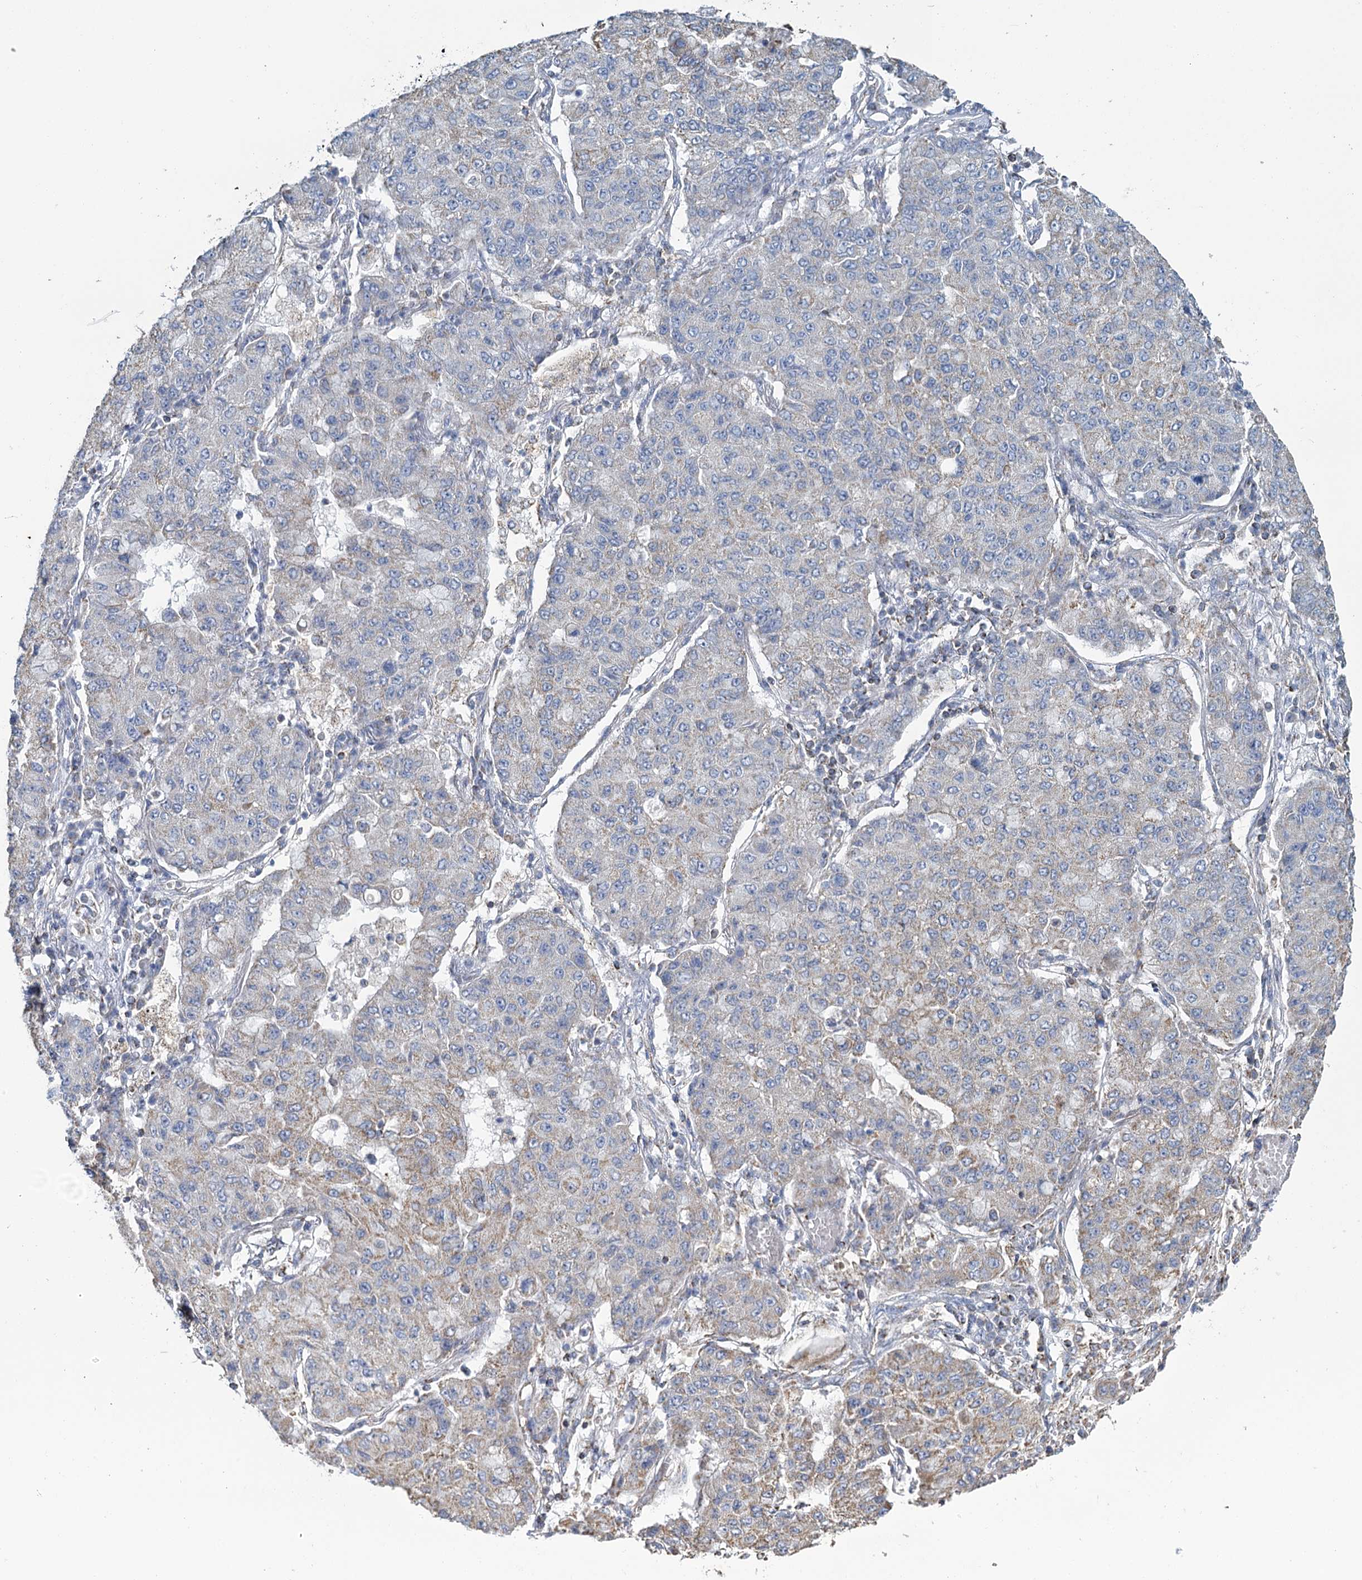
{"staining": {"intensity": "weak", "quantity": "25%-75%", "location": "cytoplasmic/membranous"}, "tissue": "lung cancer", "cell_type": "Tumor cells", "image_type": "cancer", "snomed": [{"axis": "morphology", "description": "Squamous cell carcinoma, NOS"}, {"axis": "topography", "description": "Lung"}], "caption": "Protein staining of lung cancer (squamous cell carcinoma) tissue exhibits weak cytoplasmic/membranous expression in about 25%-75% of tumor cells.", "gene": "MRPL44", "patient": {"sex": "male", "age": 74}}